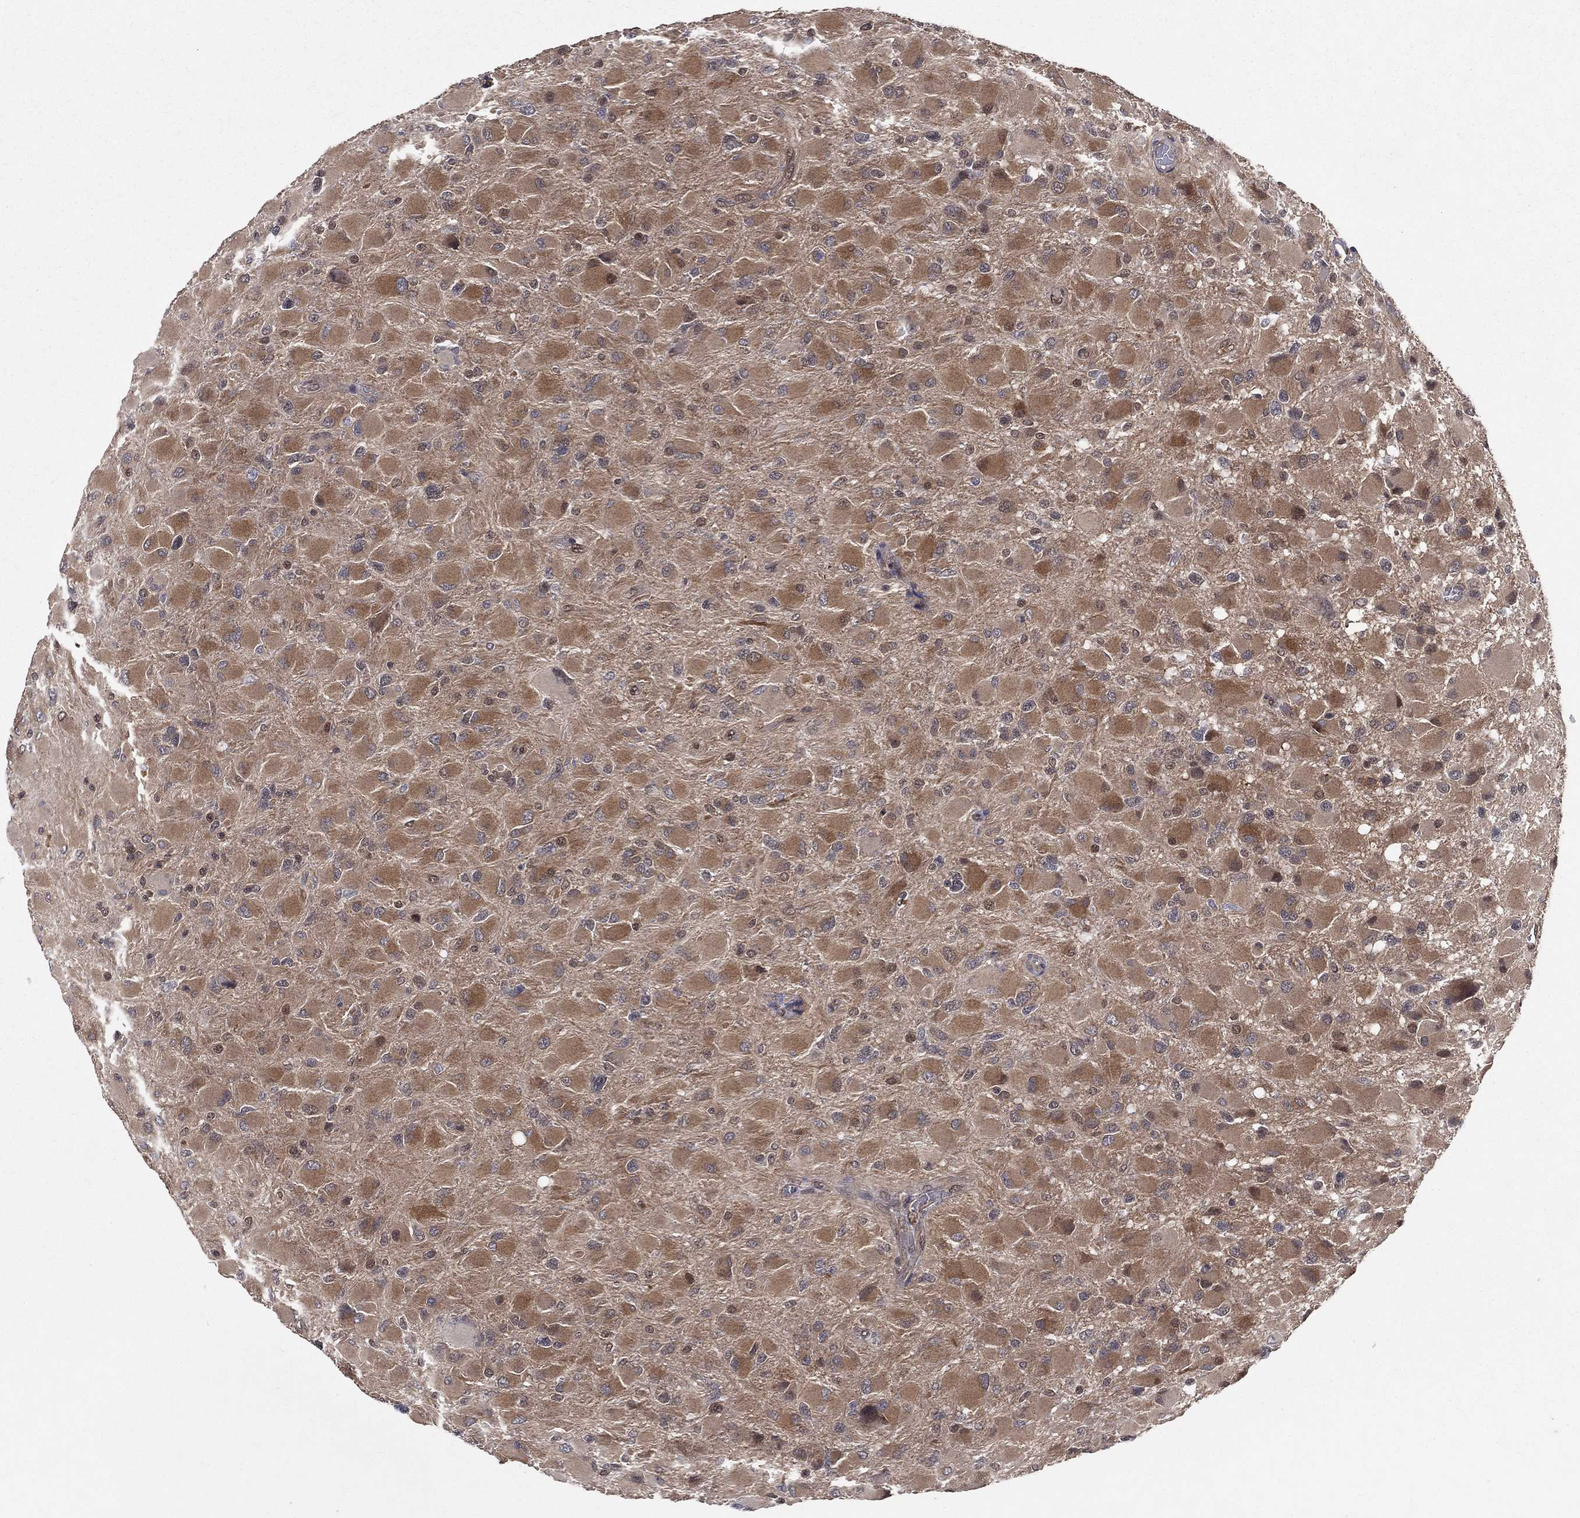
{"staining": {"intensity": "moderate", "quantity": "25%-75%", "location": "cytoplasmic/membranous"}, "tissue": "glioma", "cell_type": "Tumor cells", "image_type": "cancer", "snomed": [{"axis": "morphology", "description": "Glioma, malignant, High grade"}, {"axis": "topography", "description": "Cerebral cortex"}], "caption": "Protein staining of glioma tissue displays moderate cytoplasmic/membranous staining in approximately 25%-75% of tumor cells. The staining is performed using DAB (3,3'-diaminobenzidine) brown chromogen to label protein expression. The nuclei are counter-stained blue using hematoxylin.", "gene": "GMPR2", "patient": {"sex": "female", "age": 36}}